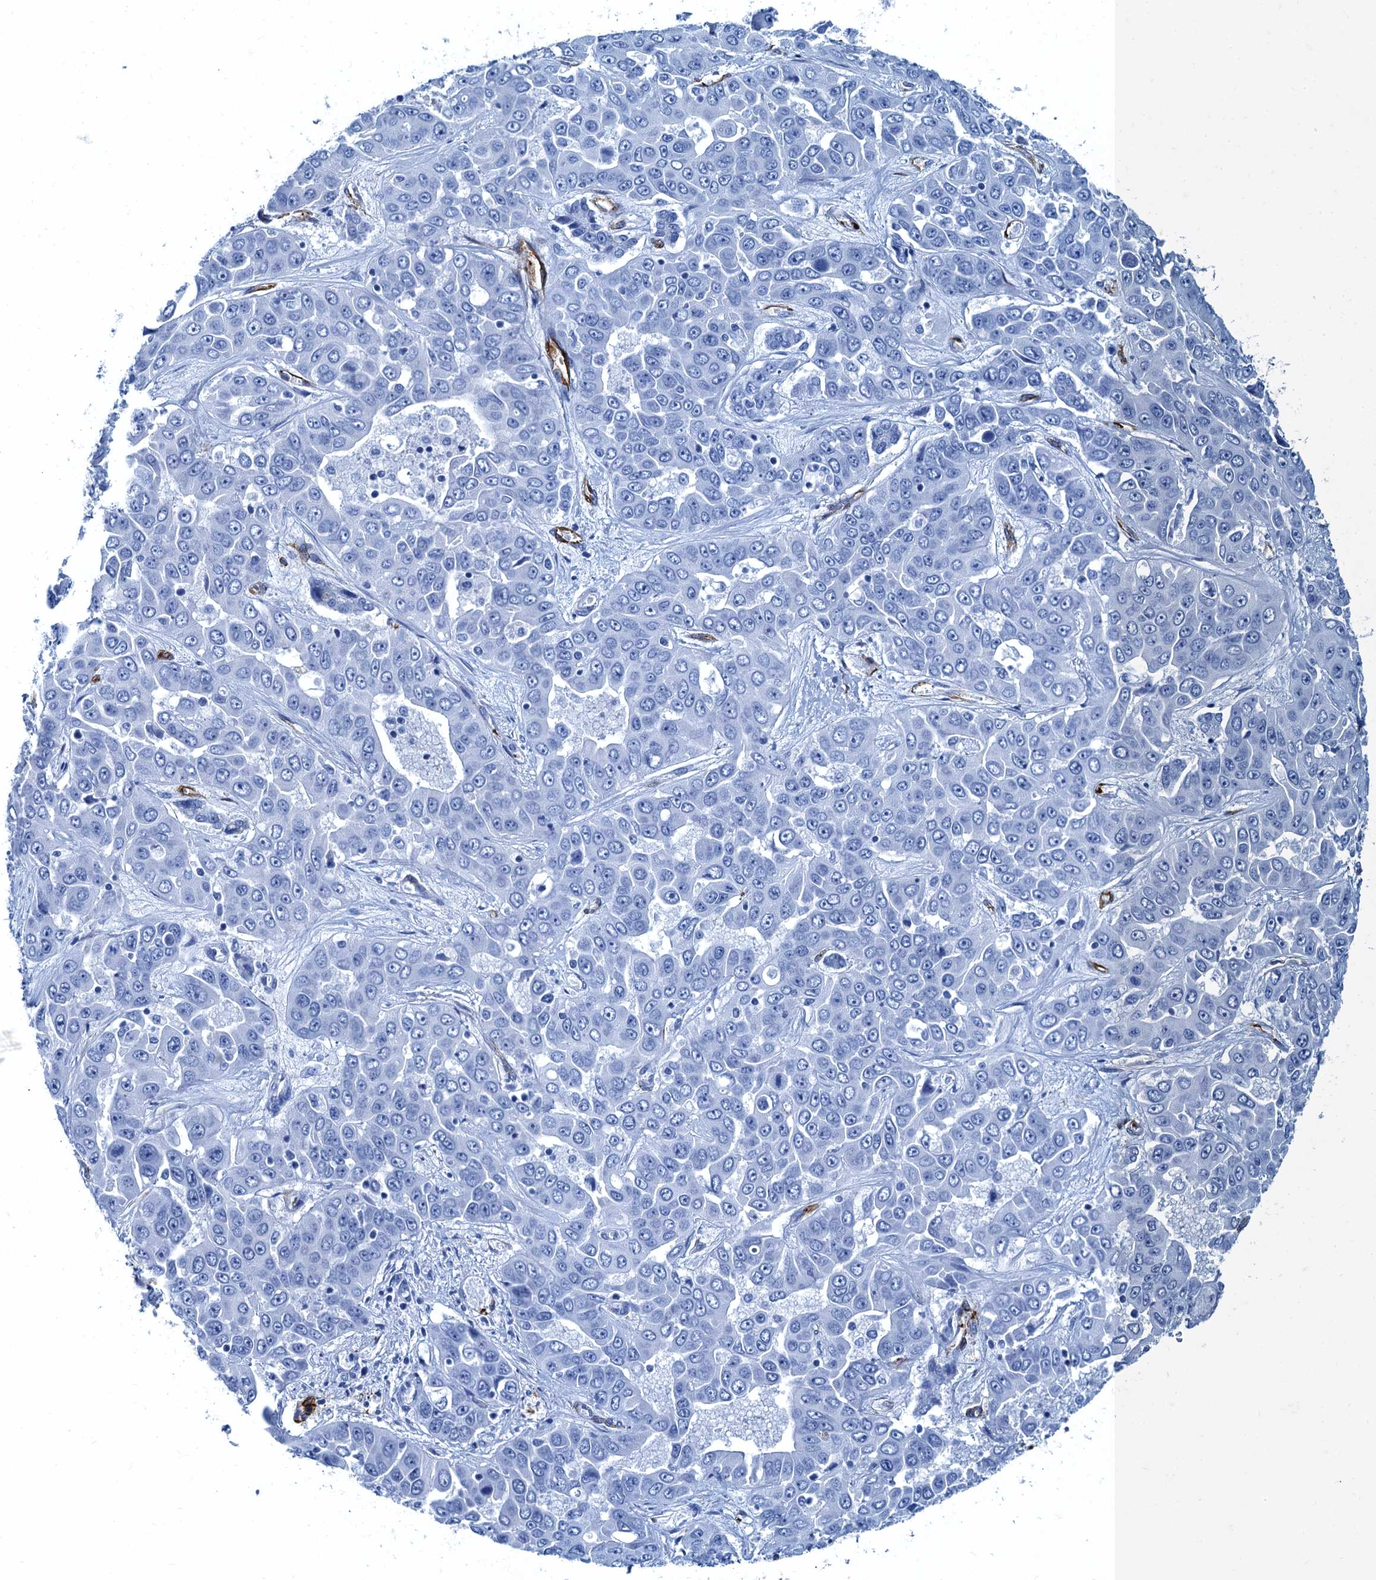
{"staining": {"intensity": "negative", "quantity": "none", "location": "none"}, "tissue": "liver cancer", "cell_type": "Tumor cells", "image_type": "cancer", "snomed": [{"axis": "morphology", "description": "Cholangiocarcinoma"}, {"axis": "topography", "description": "Liver"}], "caption": "Immunohistochemical staining of liver cancer (cholangiocarcinoma) reveals no significant positivity in tumor cells.", "gene": "CAVIN2", "patient": {"sex": "female", "age": 52}}